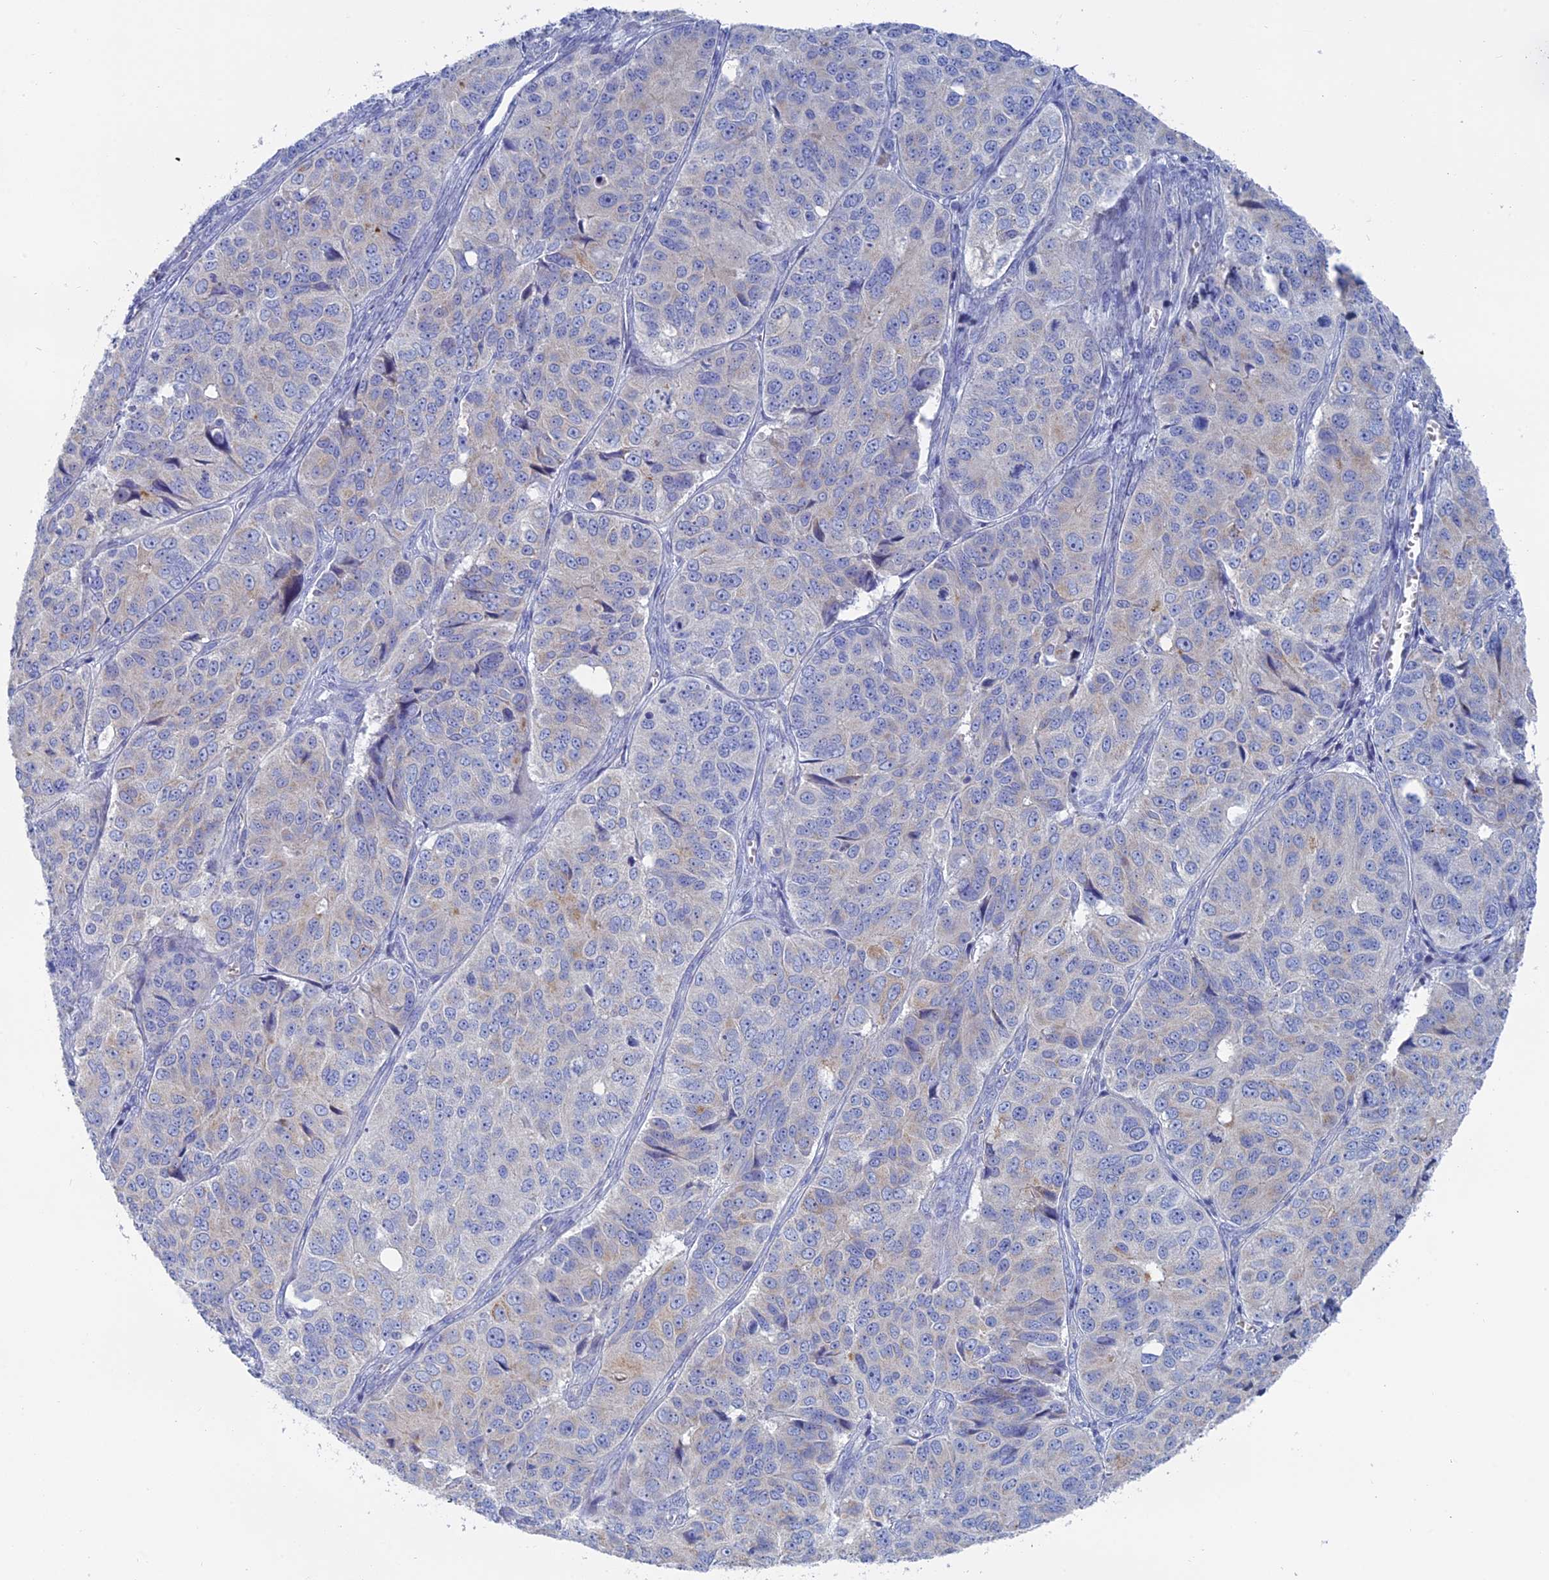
{"staining": {"intensity": "weak", "quantity": "<25%", "location": "cytoplasmic/membranous"}, "tissue": "ovarian cancer", "cell_type": "Tumor cells", "image_type": "cancer", "snomed": [{"axis": "morphology", "description": "Carcinoma, endometroid"}, {"axis": "topography", "description": "Ovary"}], "caption": "This photomicrograph is of ovarian endometroid carcinoma stained with IHC to label a protein in brown with the nuclei are counter-stained blue. There is no expression in tumor cells.", "gene": "TBC1D30", "patient": {"sex": "female", "age": 51}}